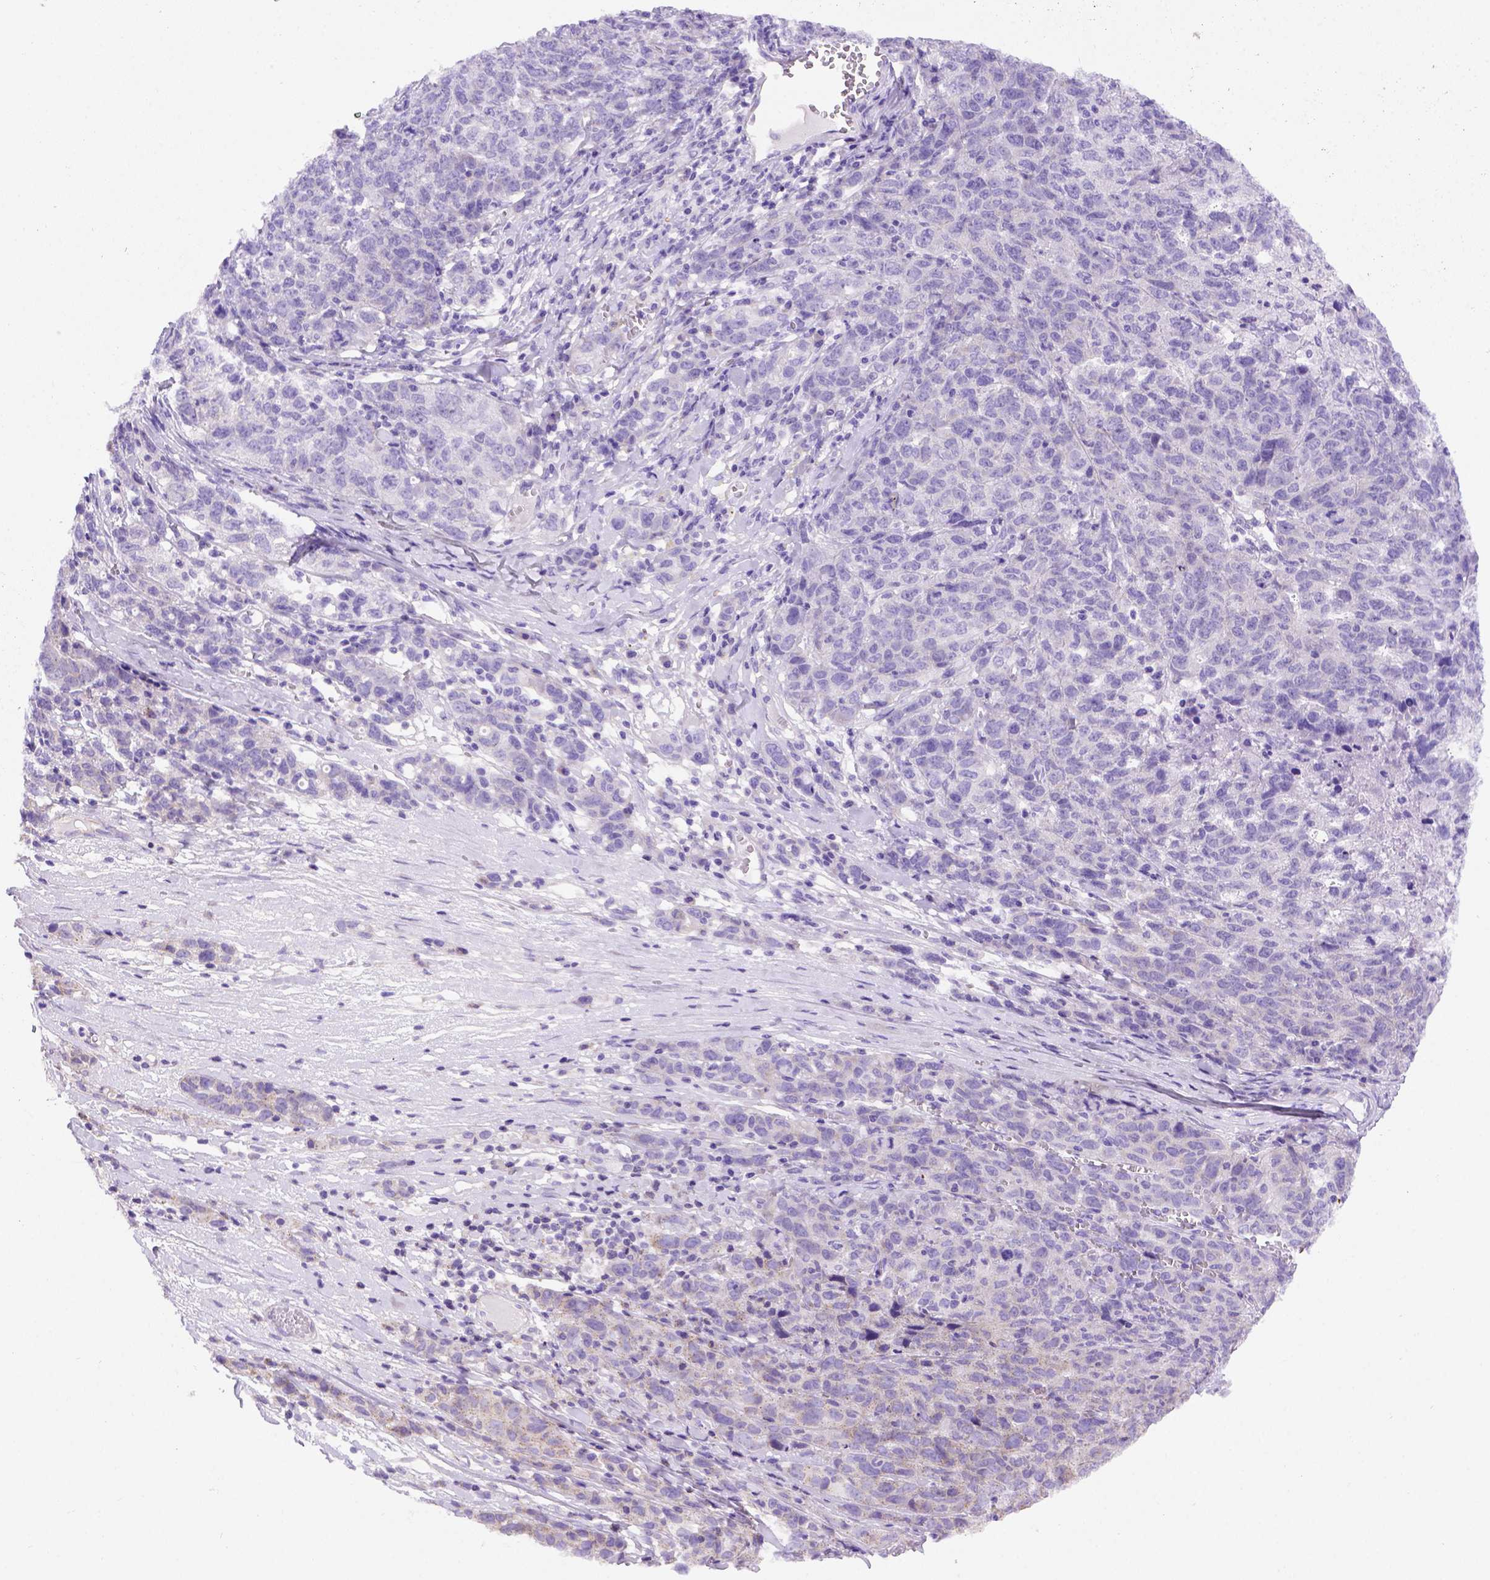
{"staining": {"intensity": "weak", "quantity": "25%-75%", "location": "cytoplasmic/membranous"}, "tissue": "ovarian cancer", "cell_type": "Tumor cells", "image_type": "cancer", "snomed": [{"axis": "morphology", "description": "Cystadenocarcinoma, serous, NOS"}, {"axis": "topography", "description": "Ovary"}], "caption": "A brown stain highlights weak cytoplasmic/membranous positivity of a protein in ovarian cancer (serous cystadenocarcinoma) tumor cells.", "gene": "FOXI1", "patient": {"sex": "female", "age": 71}}